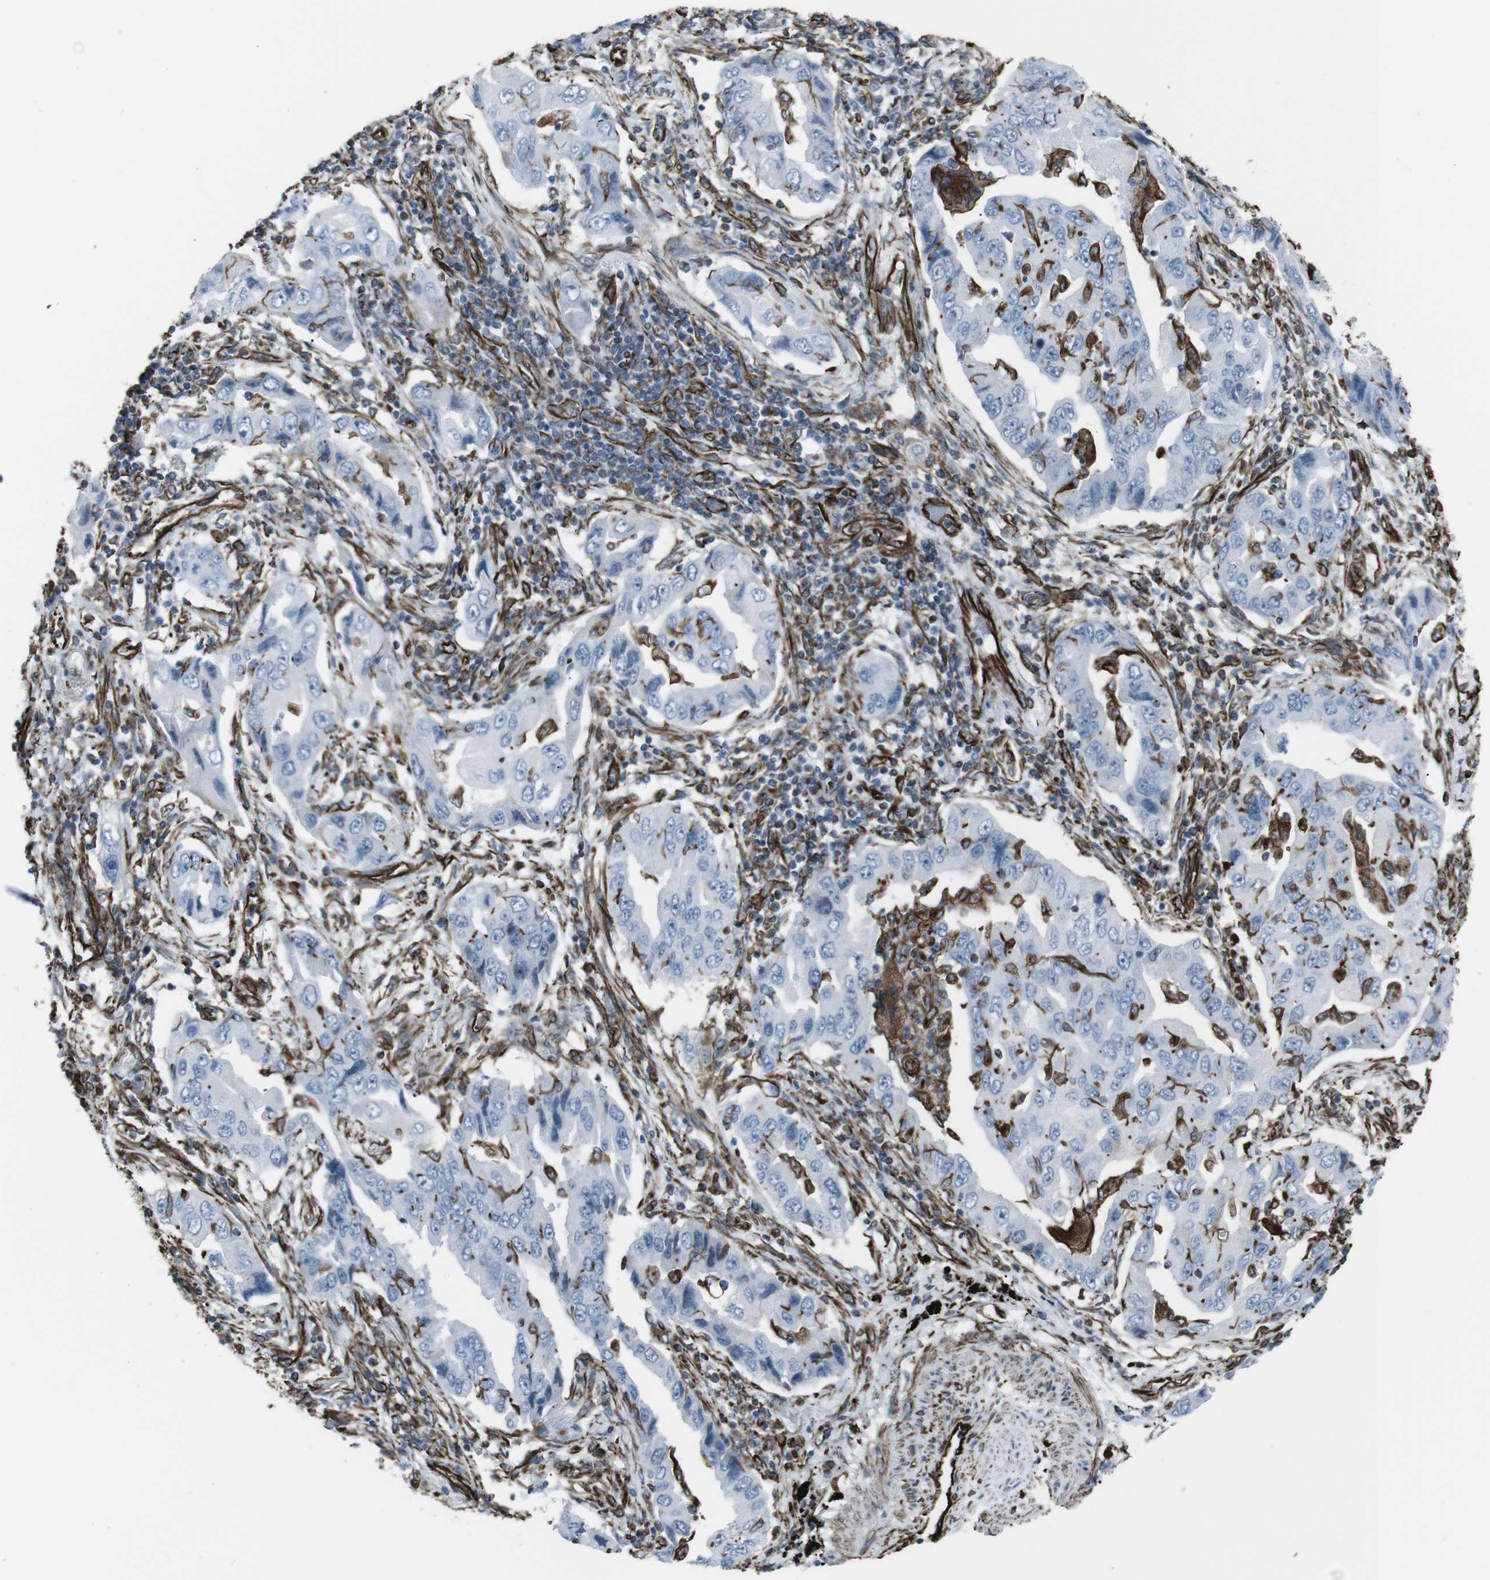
{"staining": {"intensity": "moderate", "quantity": "<25%", "location": "cytoplasmic/membranous"}, "tissue": "lung cancer", "cell_type": "Tumor cells", "image_type": "cancer", "snomed": [{"axis": "morphology", "description": "Adenocarcinoma, NOS"}, {"axis": "topography", "description": "Lung"}], "caption": "DAB immunohistochemical staining of lung adenocarcinoma displays moderate cytoplasmic/membranous protein positivity in approximately <25% of tumor cells.", "gene": "ZDHHC6", "patient": {"sex": "female", "age": 65}}